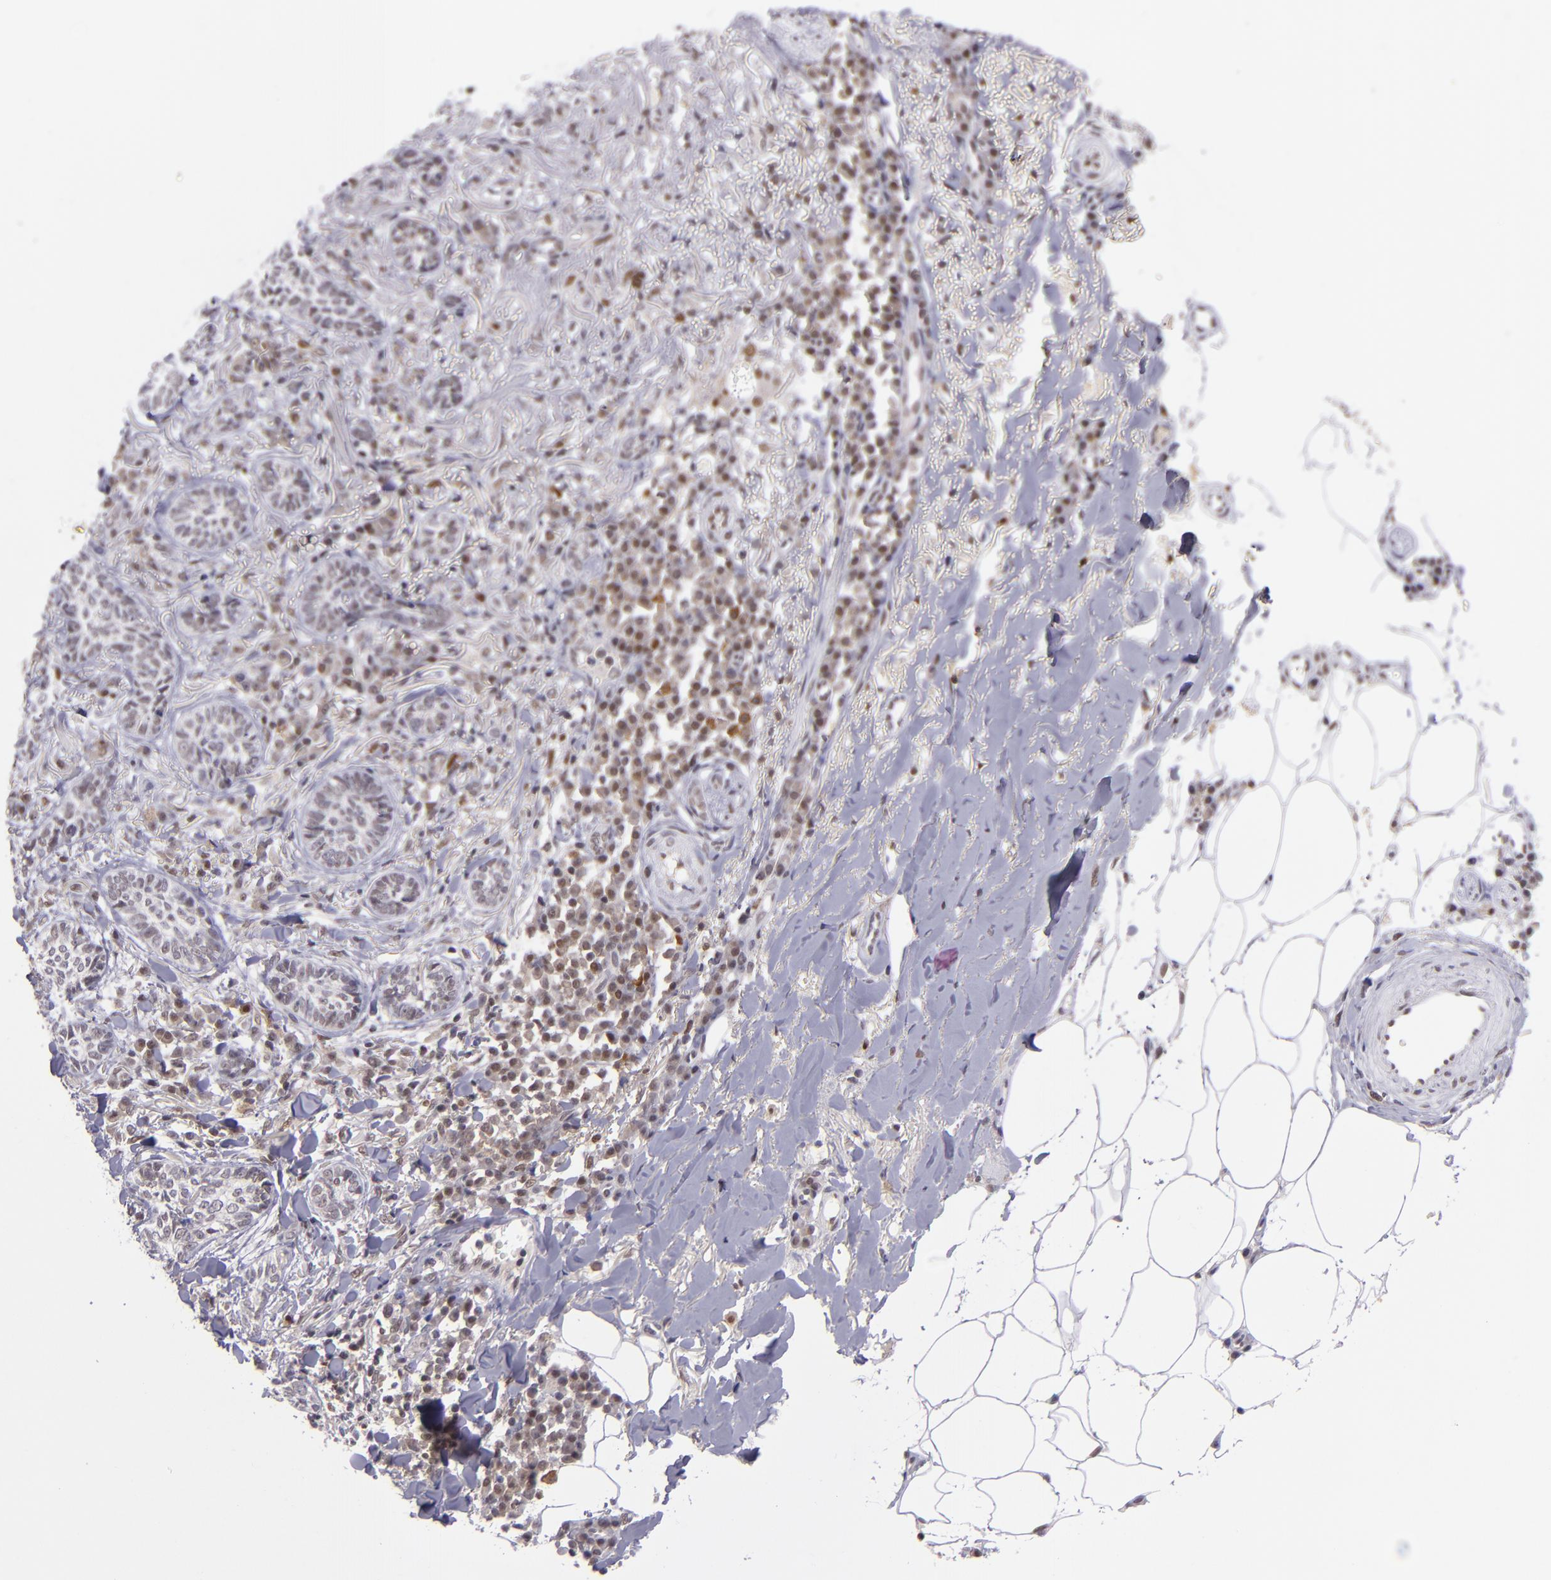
{"staining": {"intensity": "weak", "quantity": "<25%", "location": "nuclear"}, "tissue": "skin cancer", "cell_type": "Tumor cells", "image_type": "cancer", "snomed": [{"axis": "morphology", "description": "Basal cell carcinoma"}, {"axis": "topography", "description": "Skin"}], "caption": "High magnification brightfield microscopy of skin cancer (basal cell carcinoma) stained with DAB (3,3'-diaminobenzidine) (brown) and counterstained with hematoxylin (blue): tumor cells show no significant positivity.", "gene": "BAG1", "patient": {"sex": "female", "age": 89}}